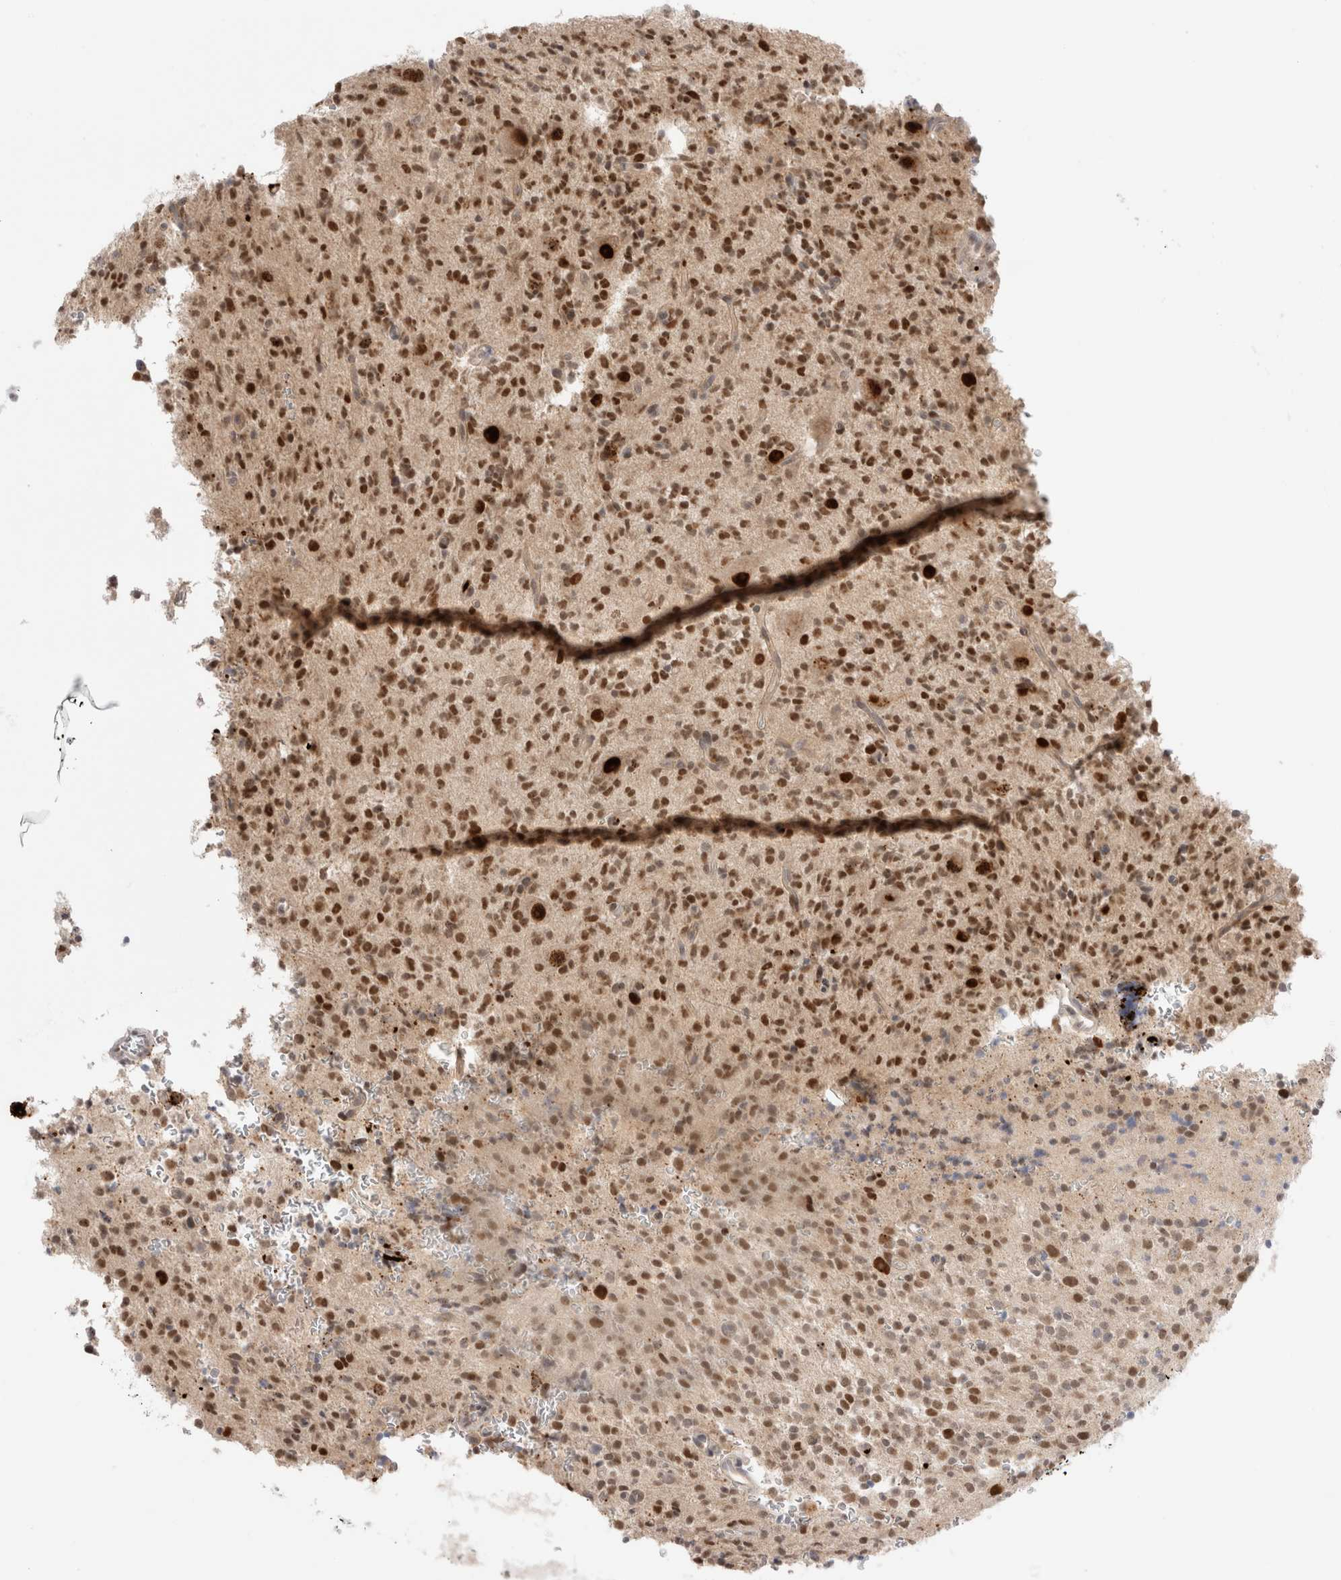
{"staining": {"intensity": "moderate", "quantity": ">75%", "location": "nuclear"}, "tissue": "glioma", "cell_type": "Tumor cells", "image_type": "cancer", "snomed": [{"axis": "morphology", "description": "Glioma, malignant, High grade"}, {"axis": "topography", "description": "Brain"}], "caption": "This photomicrograph displays IHC staining of glioma, with medium moderate nuclear positivity in approximately >75% of tumor cells.", "gene": "VPS28", "patient": {"sex": "male", "age": 34}}